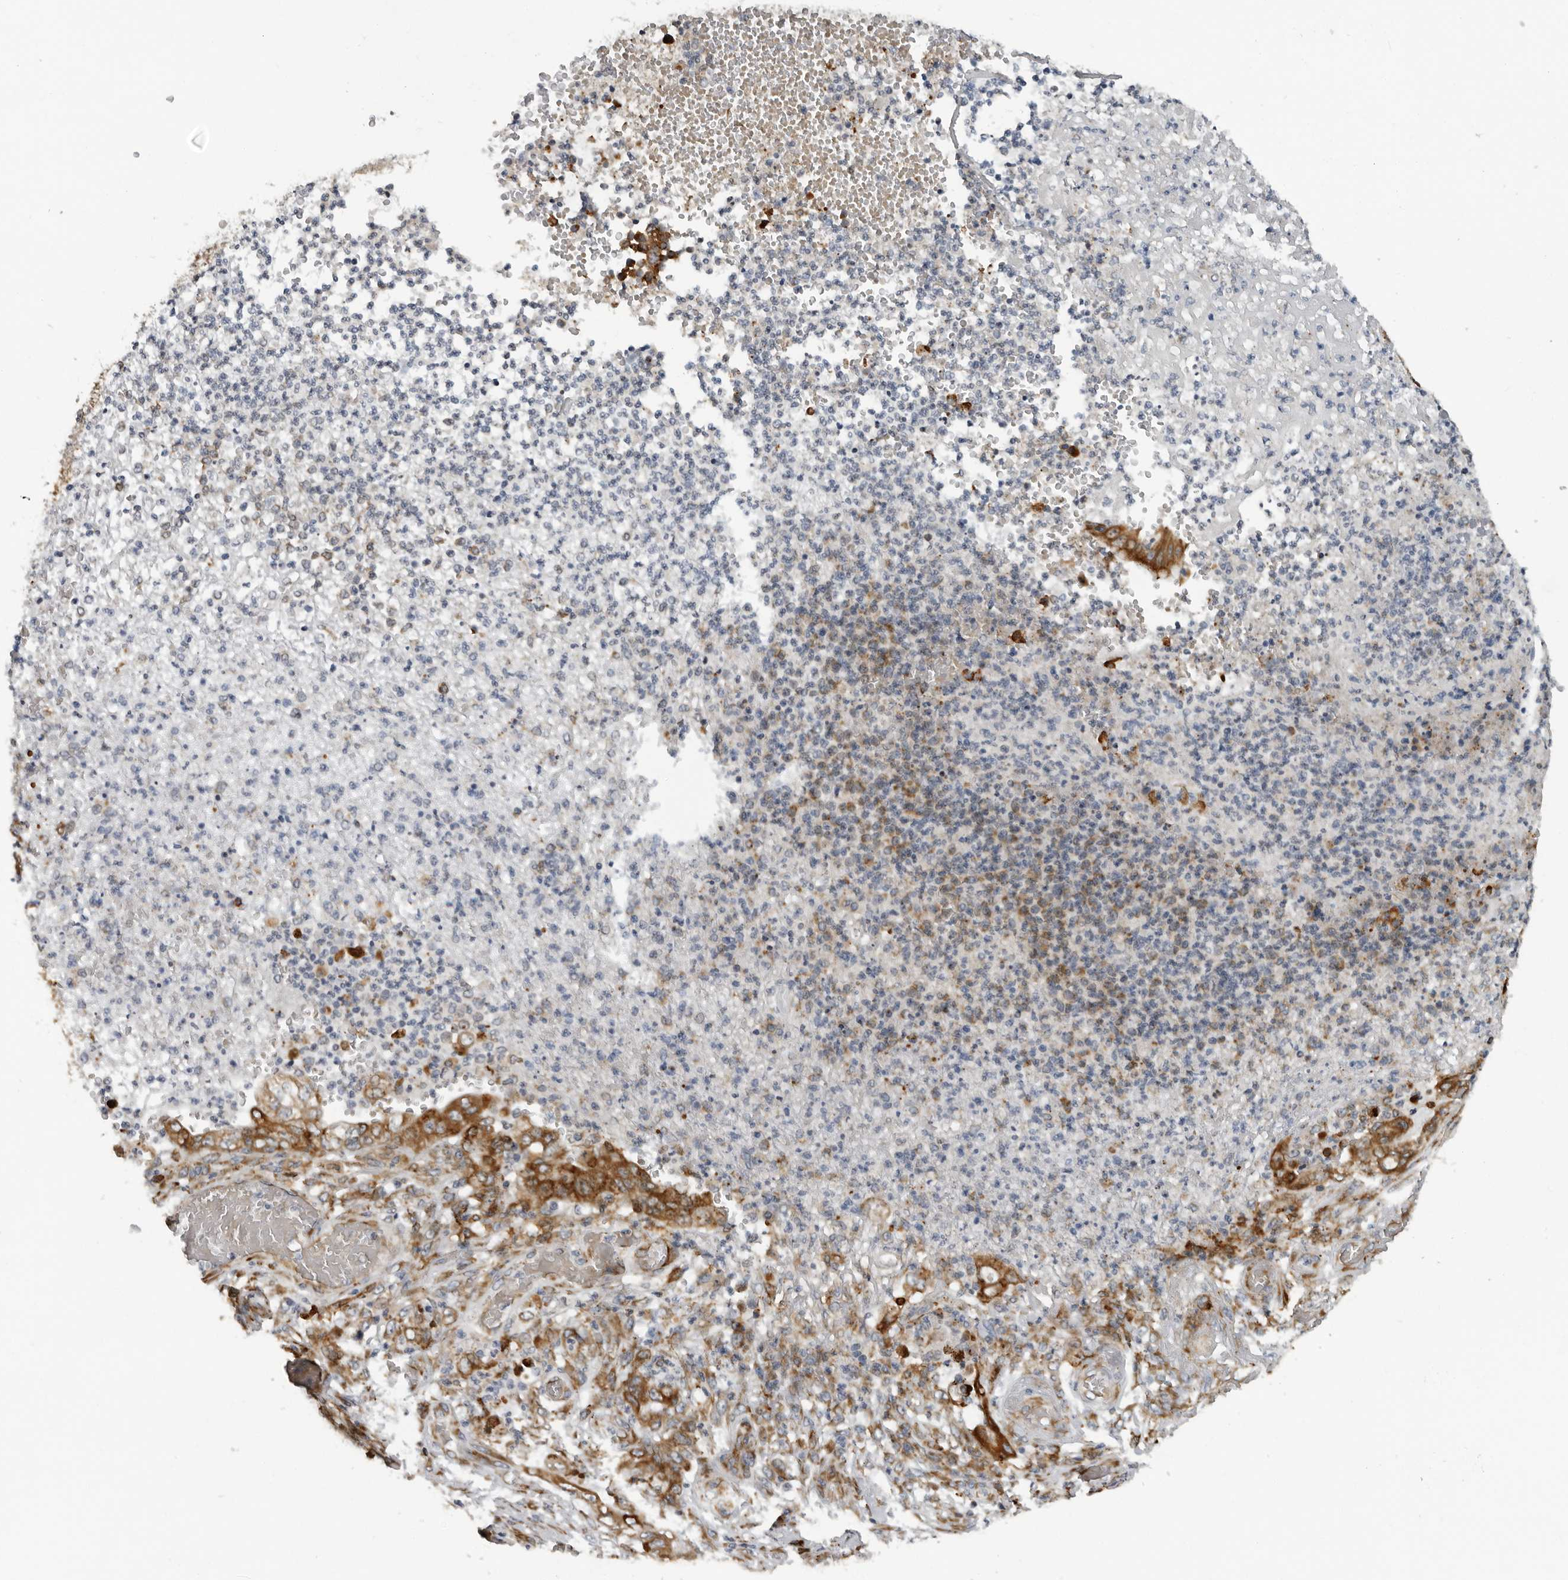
{"staining": {"intensity": "moderate", "quantity": ">75%", "location": "cytoplasmic/membranous"}, "tissue": "stomach cancer", "cell_type": "Tumor cells", "image_type": "cancer", "snomed": [{"axis": "morphology", "description": "Adenocarcinoma, NOS"}, {"axis": "topography", "description": "Stomach"}], "caption": "DAB (3,3'-diaminobenzidine) immunohistochemical staining of human stomach cancer (adenocarcinoma) exhibits moderate cytoplasmic/membranous protein expression in approximately >75% of tumor cells.", "gene": "ALPK2", "patient": {"sex": "female", "age": 73}}